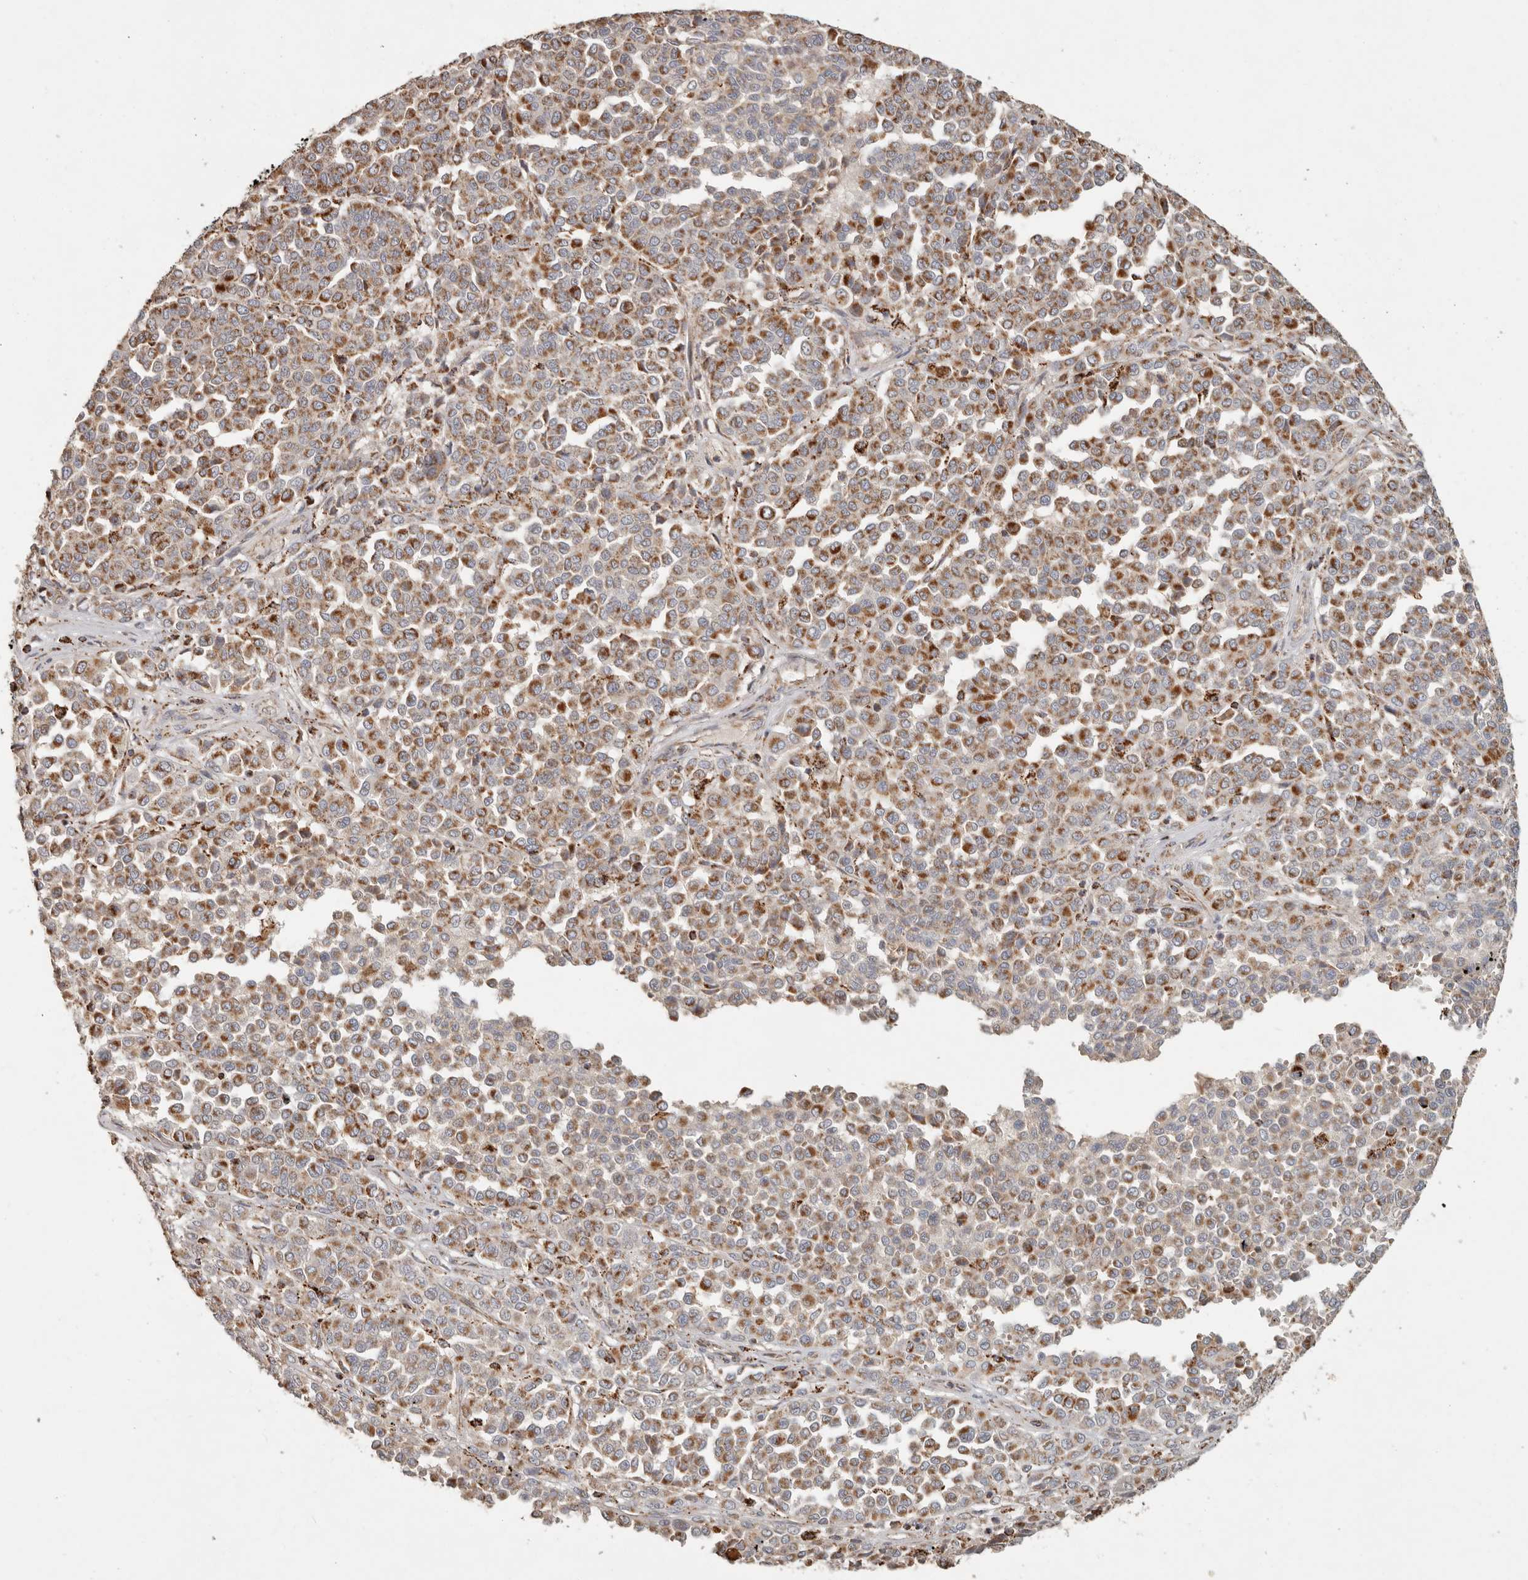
{"staining": {"intensity": "strong", "quantity": ">75%", "location": "cytoplasmic/membranous"}, "tissue": "melanoma", "cell_type": "Tumor cells", "image_type": "cancer", "snomed": [{"axis": "morphology", "description": "Malignant melanoma, Metastatic site"}, {"axis": "topography", "description": "Pancreas"}], "caption": "DAB immunohistochemical staining of malignant melanoma (metastatic site) reveals strong cytoplasmic/membranous protein positivity in about >75% of tumor cells.", "gene": "ARHGEF10L", "patient": {"sex": "female", "age": 30}}